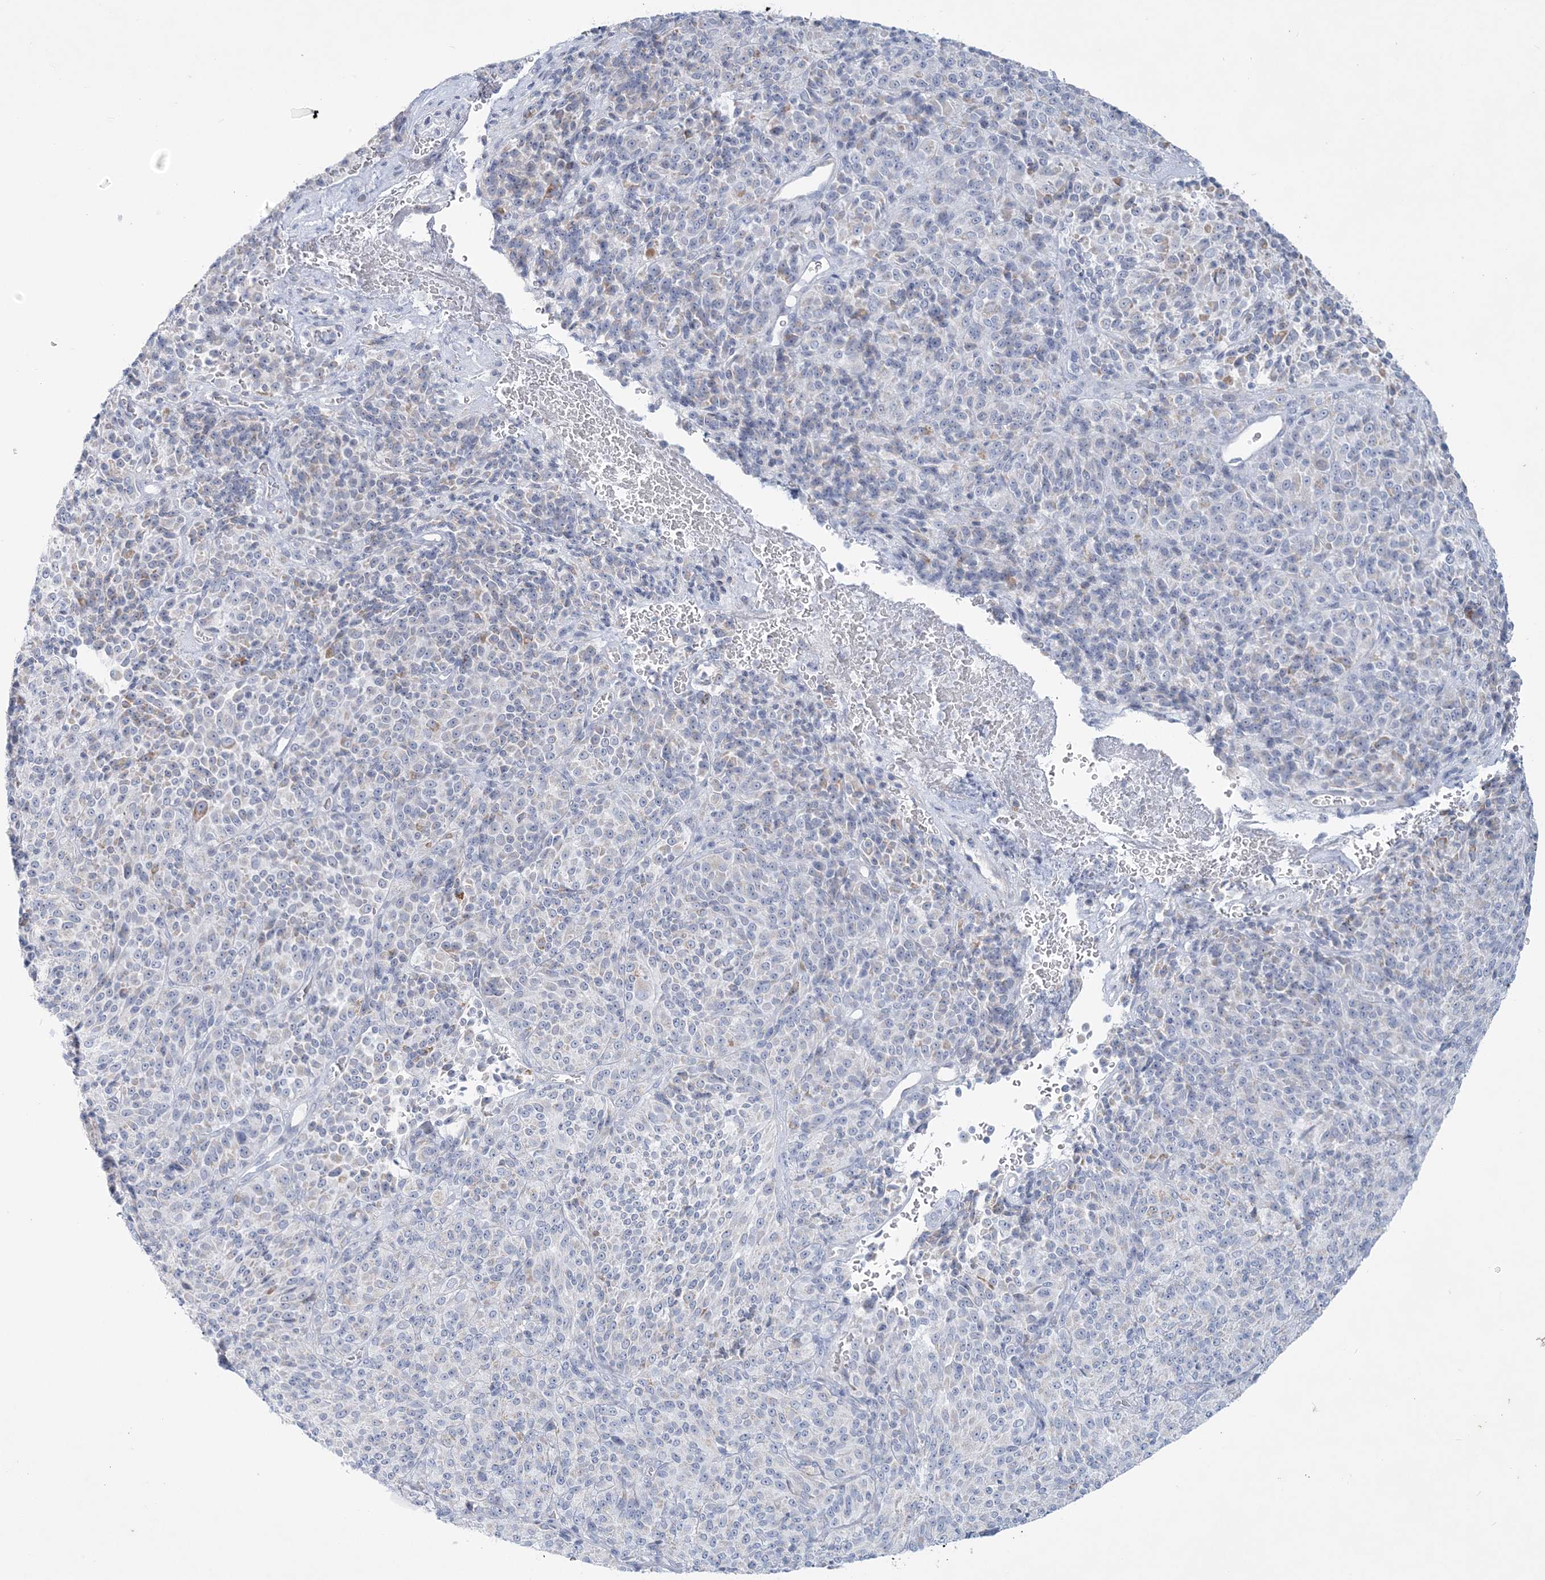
{"staining": {"intensity": "negative", "quantity": "none", "location": "none"}, "tissue": "melanoma", "cell_type": "Tumor cells", "image_type": "cancer", "snomed": [{"axis": "morphology", "description": "Malignant melanoma, Metastatic site"}, {"axis": "topography", "description": "Brain"}], "caption": "Tumor cells show no significant staining in malignant melanoma (metastatic site).", "gene": "TBC1D7", "patient": {"sex": "female", "age": 56}}